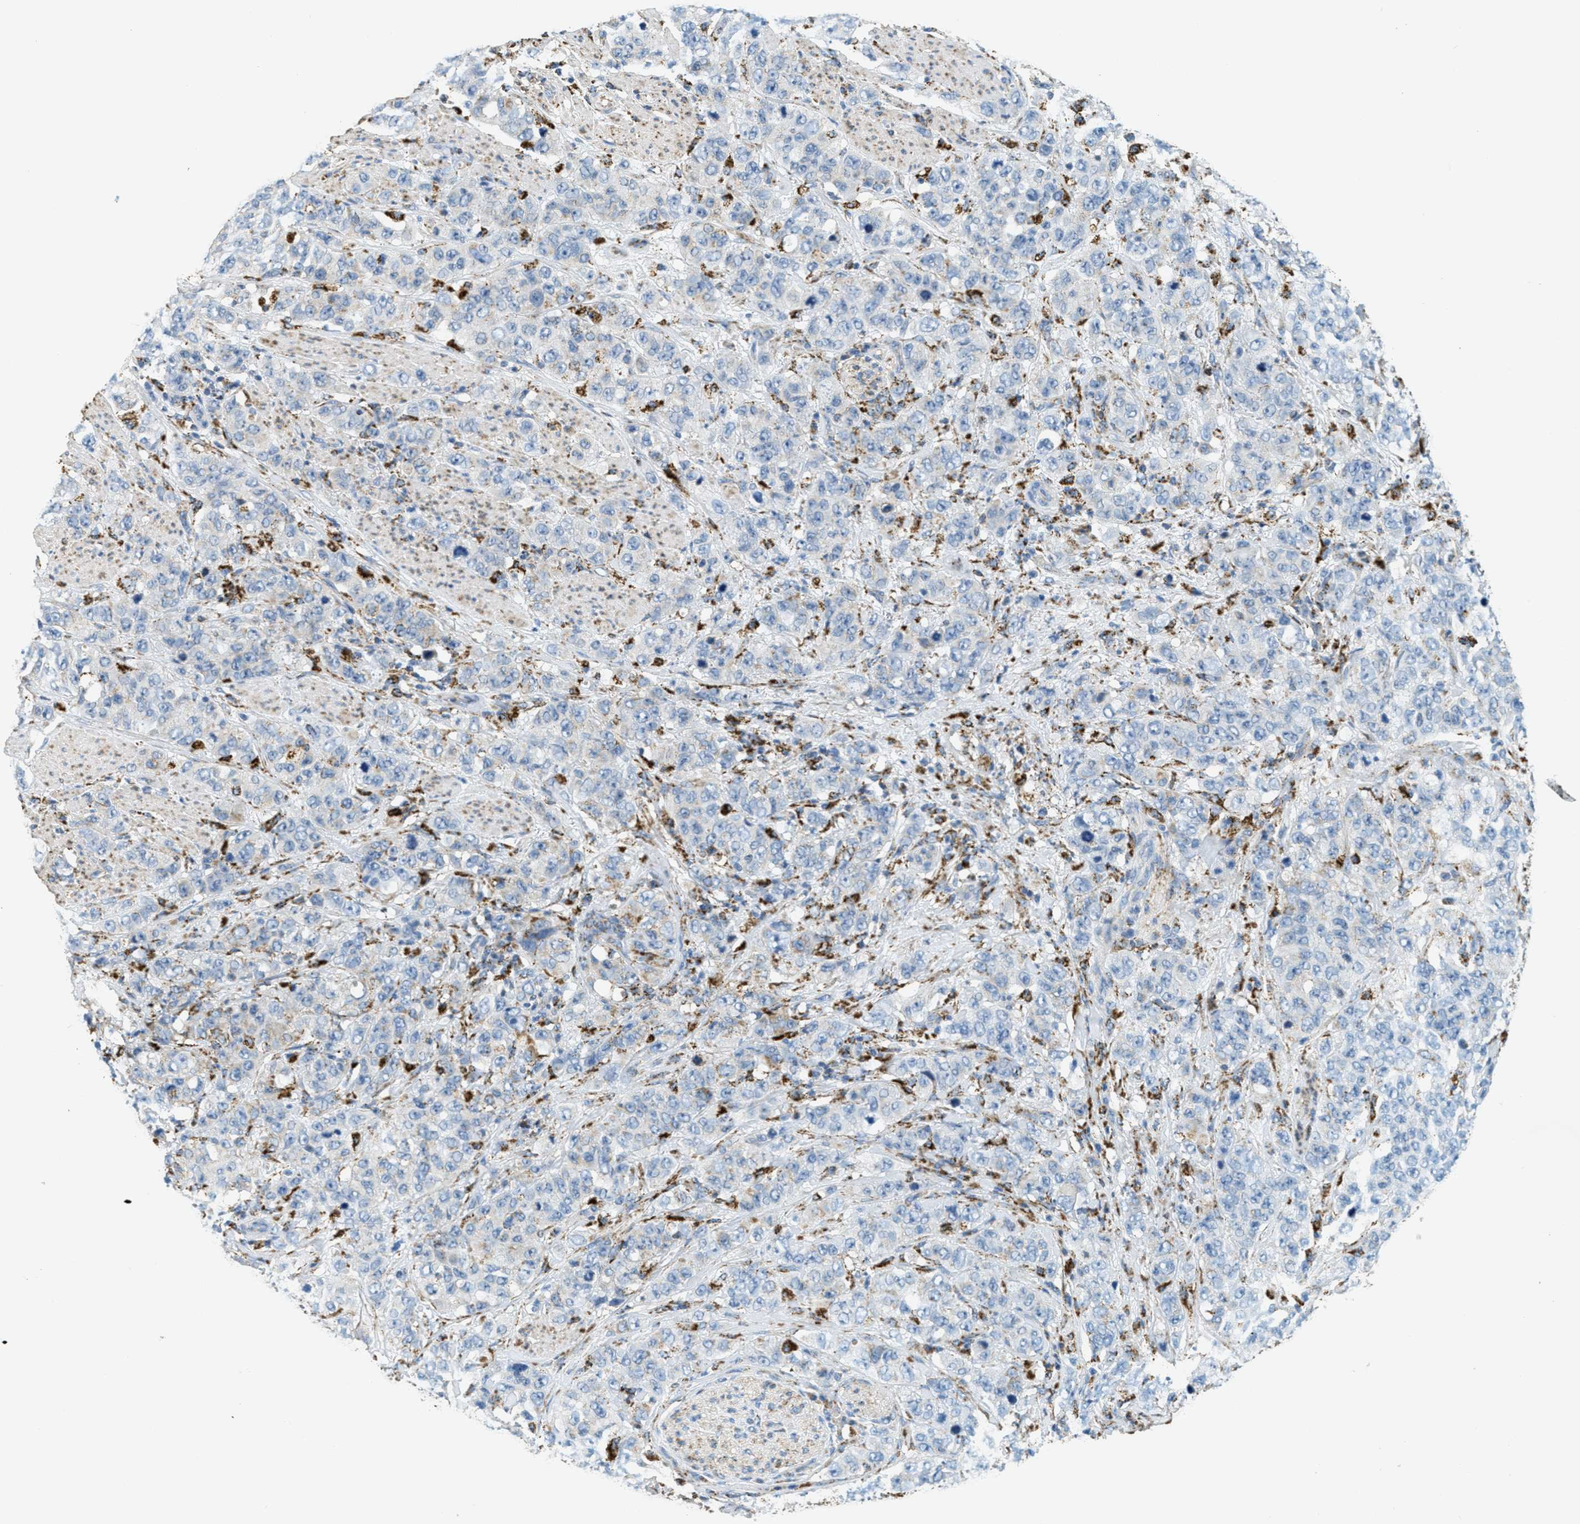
{"staining": {"intensity": "moderate", "quantity": "<25%", "location": "cytoplasmic/membranous"}, "tissue": "stomach cancer", "cell_type": "Tumor cells", "image_type": "cancer", "snomed": [{"axis": "morphology", "description": "Adenocarcinoma, NOS"}, {"axis": "topography", "description": "Stomach"}], "caption": "About <25% of tumor cells in stomach cancer demonstrate moderate cytoplasmic/membranous protein expression as visualized by brown immunohistochemical staining.", "gene": "HLCS", "patient": {"sex": "male", "age": 48}}